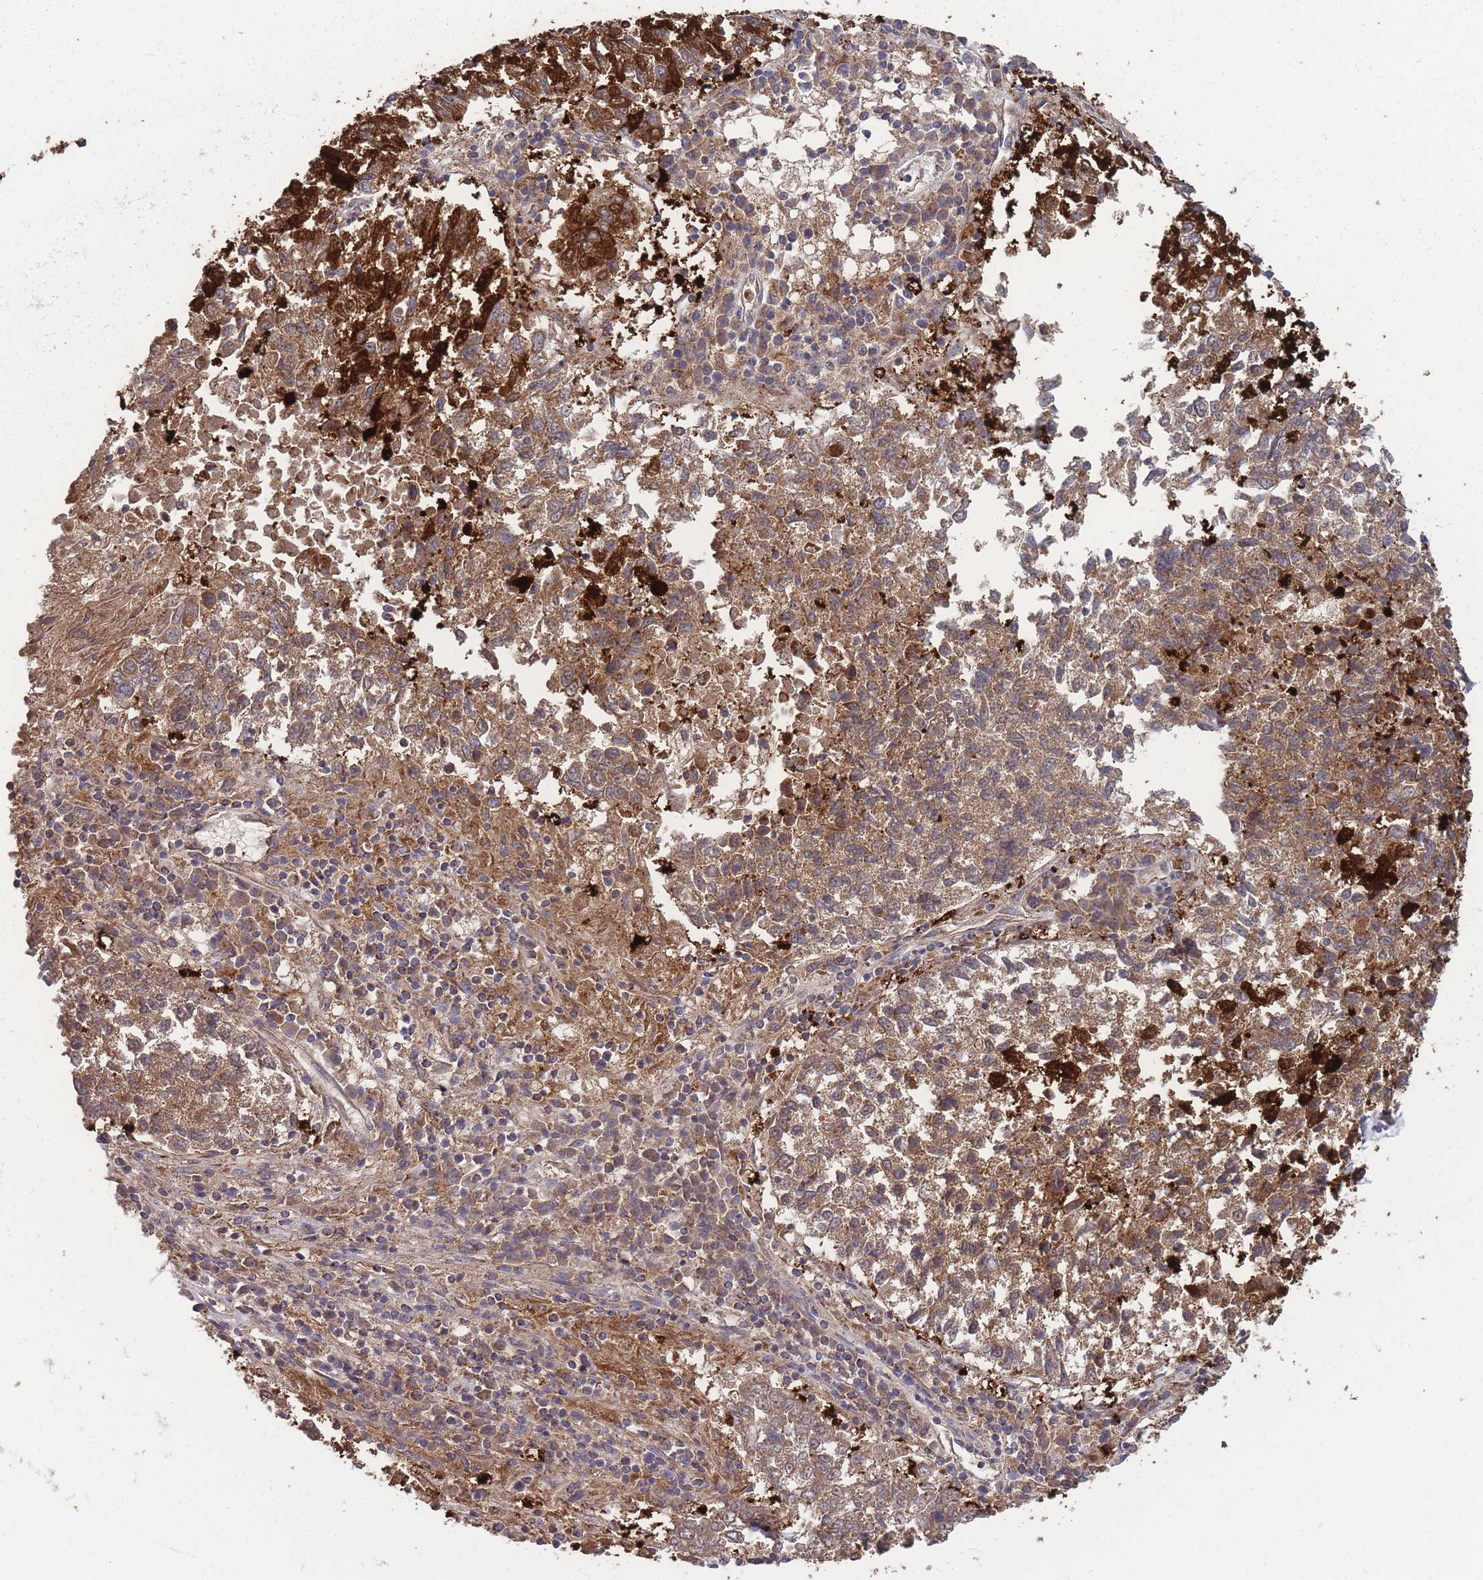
{"staining": {"intensity": "moderate", "quantity": ">75%", "location": "cytoplasmic/membranous"}, "tissue": "lung cancer", "cell_type": "Tumor cells", "image_type": "cancer", "snomed": [{"axis": "morphology", "description": "Squamous cell carcinoma, NOS"}, {"axis": "topography", "description": "Lung"}], "caption": "Protein analysis of lung cancer (squamous cell carcinoma) tissue exhibits moderate cytoplasmic/membranous staining in about >75% of tumor cells.", "gene": "SLC35B4", "patient": {"sex": "male", "age": 73}}